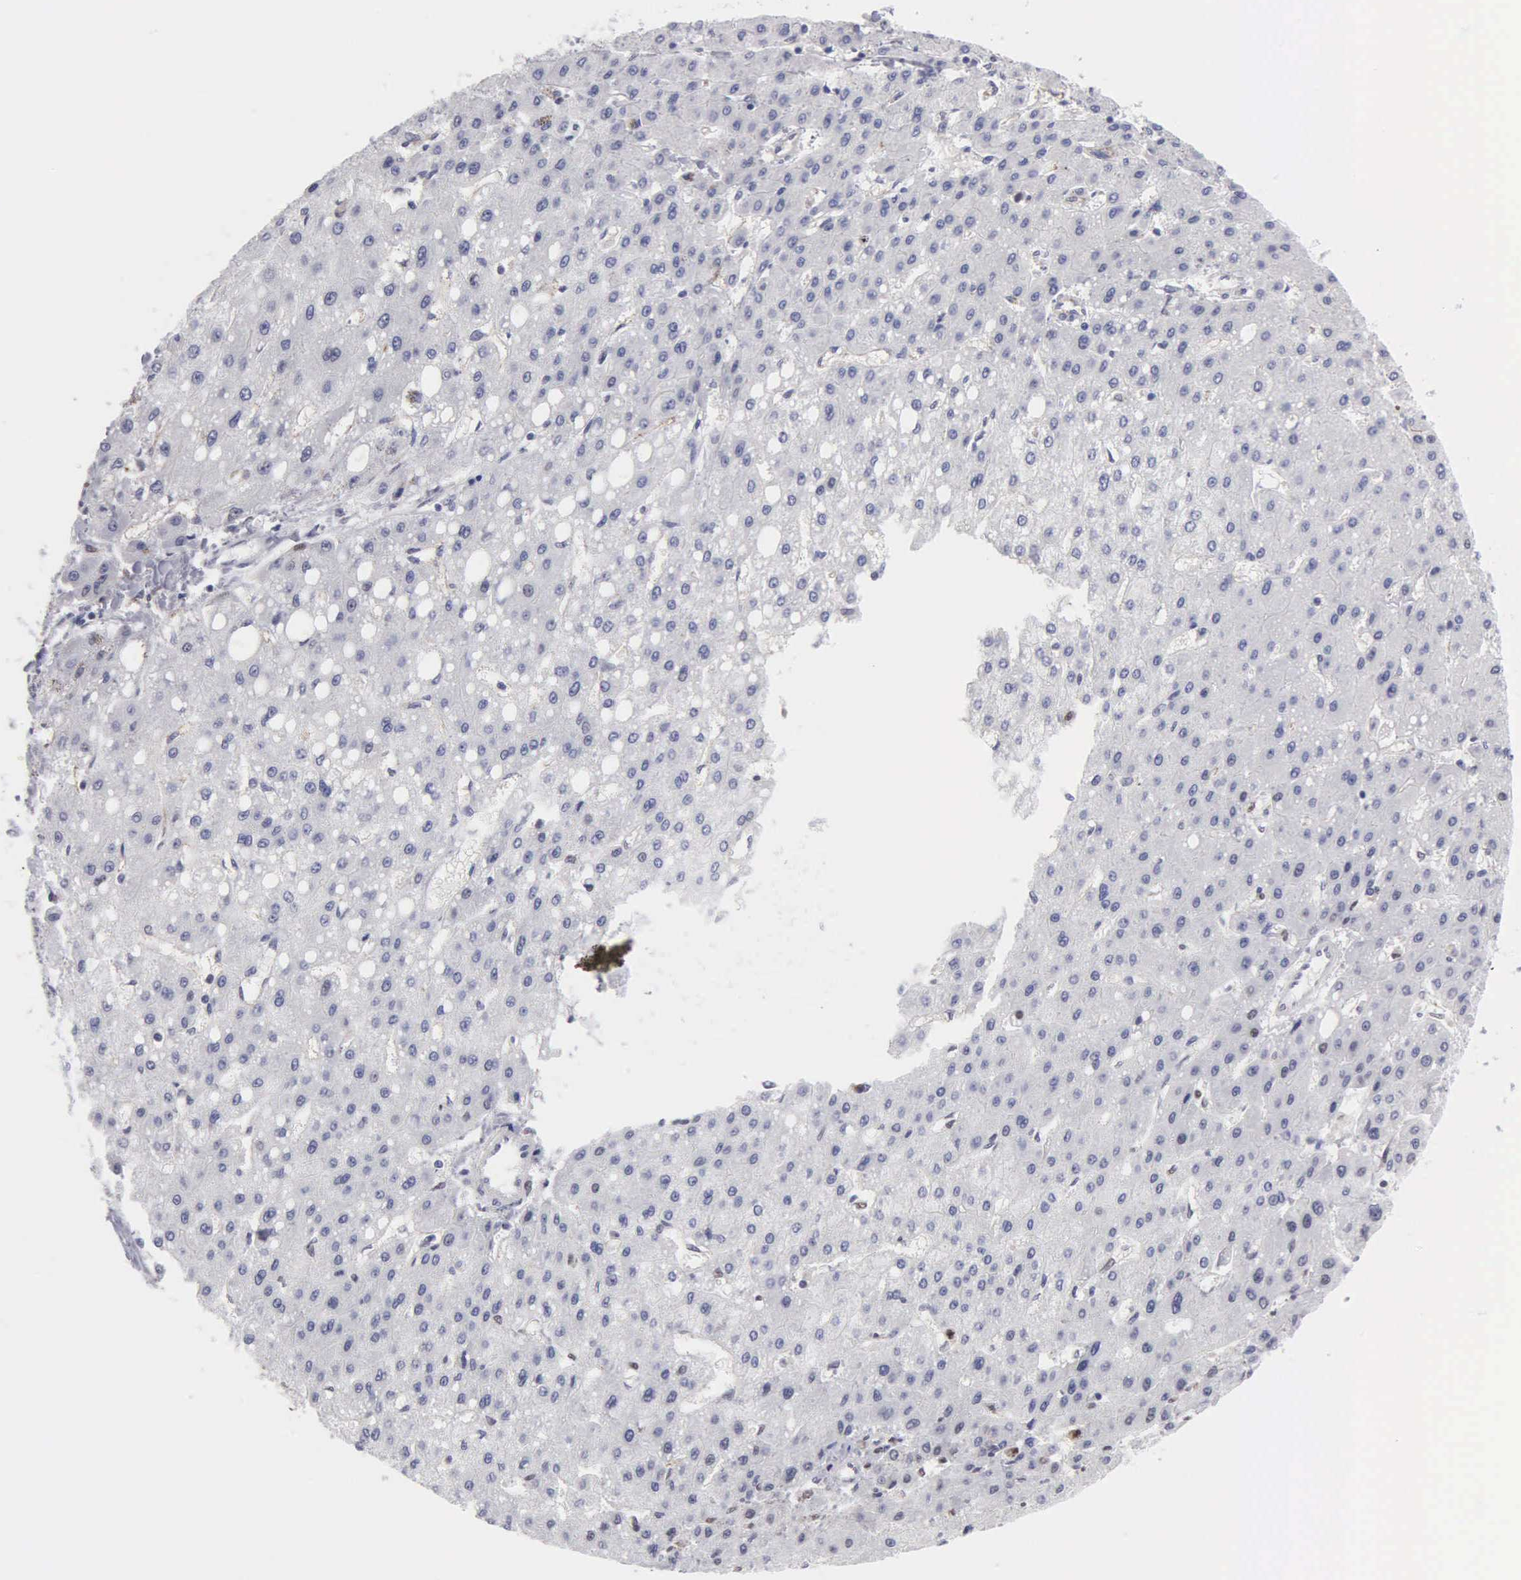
{"staining": {"intensity": "negative", "quantity": "none", "location": "none"}, "tissue": "liver cancer", "cell_type": "Tumor cells", "image_type": "cancer", "snomed": [{"axis": "morphology", "description": "Carcinoma, Hepatocellular, NOS"}, {"axis": "topography", "description": "Liver"}], "caption": "This is an IHC image of human liver cancer (hepatocellular carcinoma). There is no staining in tumor cells.", "gene": "CCNG1", "patient": {"sex": "female", "age": 52}}